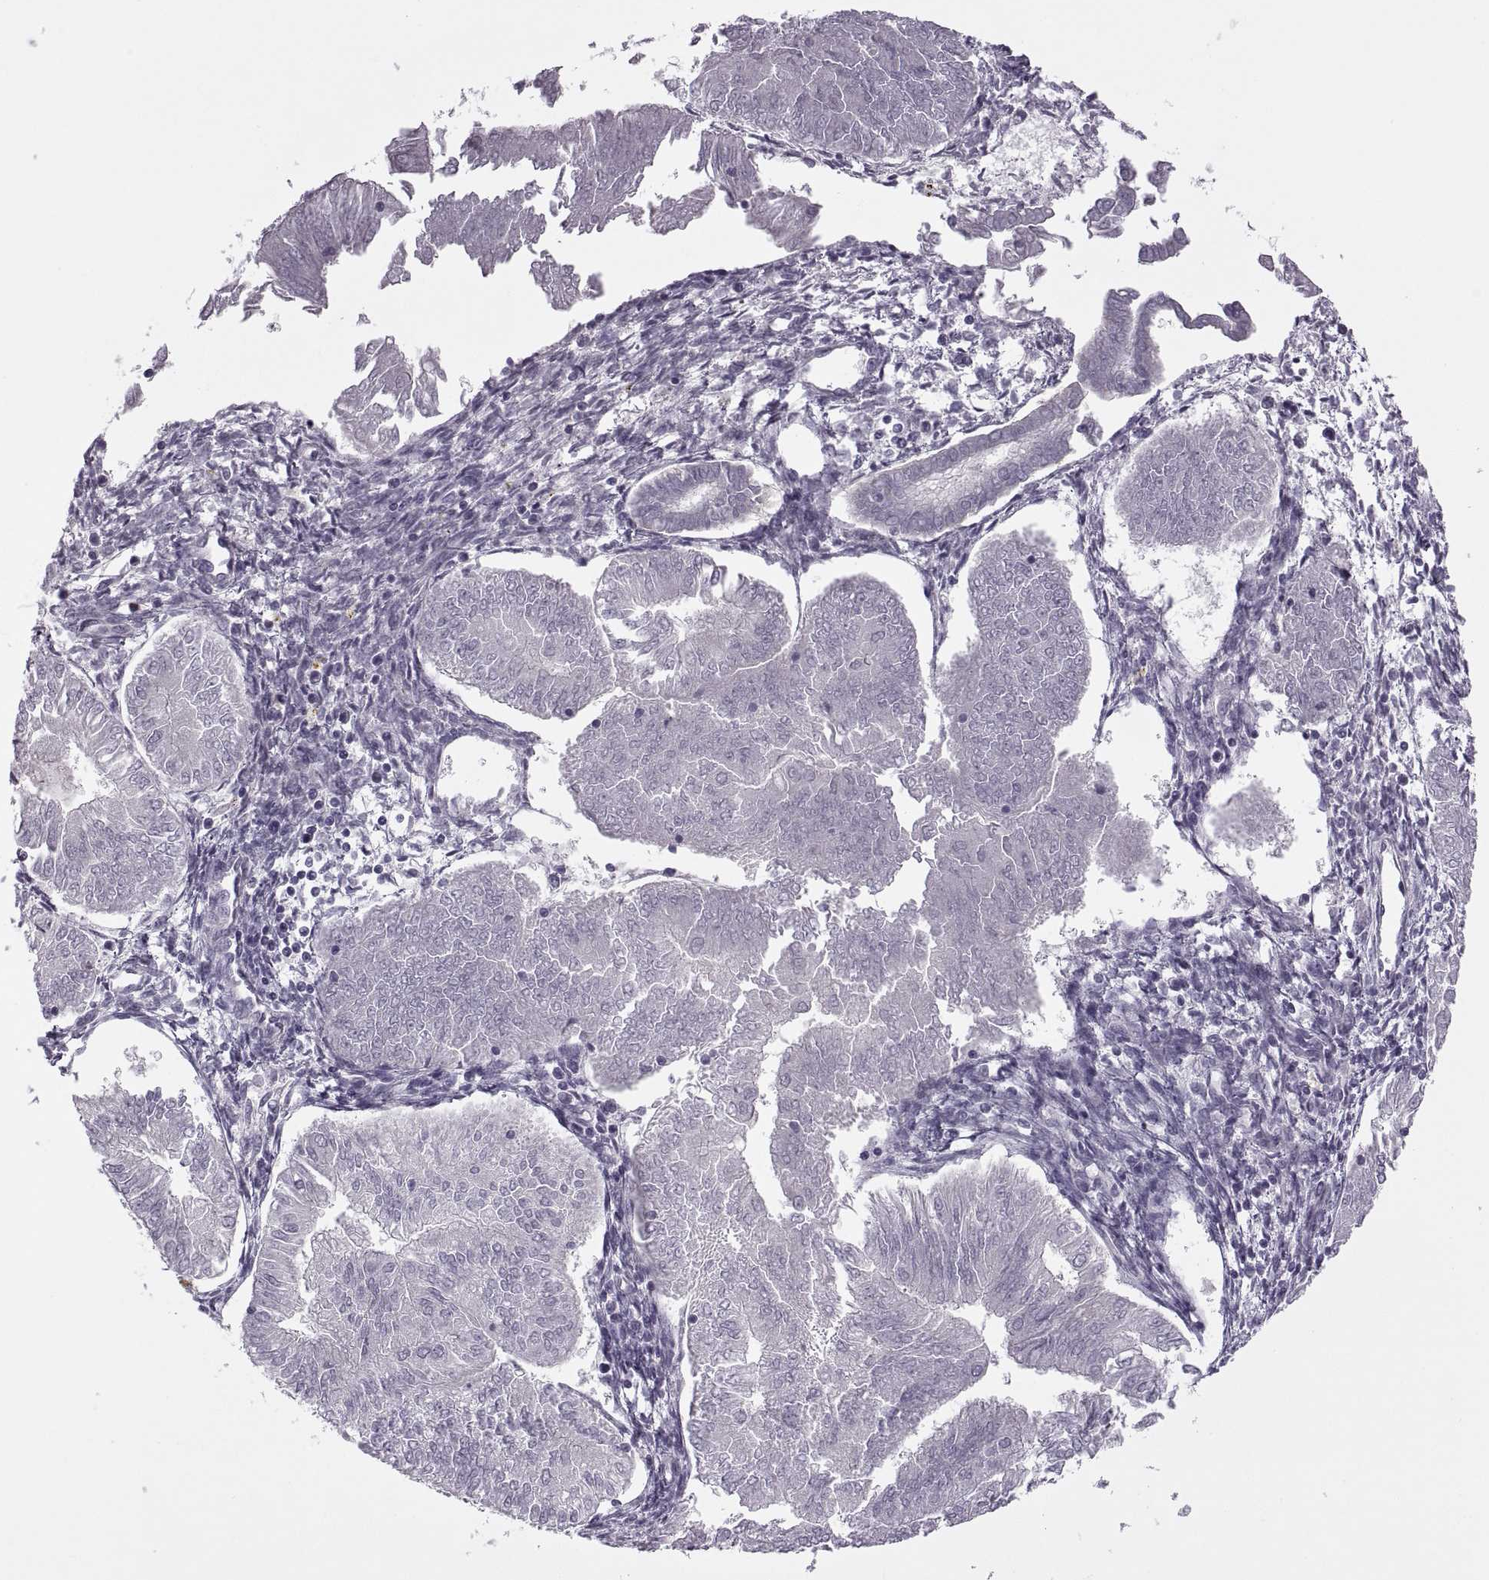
{"staining": {"intensity": "negative", "quantity": "none", "location": "none"}, "tissue": "endometrial cancer", "cell_type": "Tumor cells", "image_type": "cancer", "snomed": [{"axis": "morphology", "description": "Adenocarcinoma, NOS"}, {"axis": "topography", "description": "Endometrium"}], "caption": "Histopathology image shows no protein positivity in tumor cells of endometrial adenocarcinoma tissue. The staining is performed using DAB brown chromogen with nuclei counter-stained in using hematoxylin.", "gene": "RIPK4", "patient": {"sex": "female", "age": 53}}